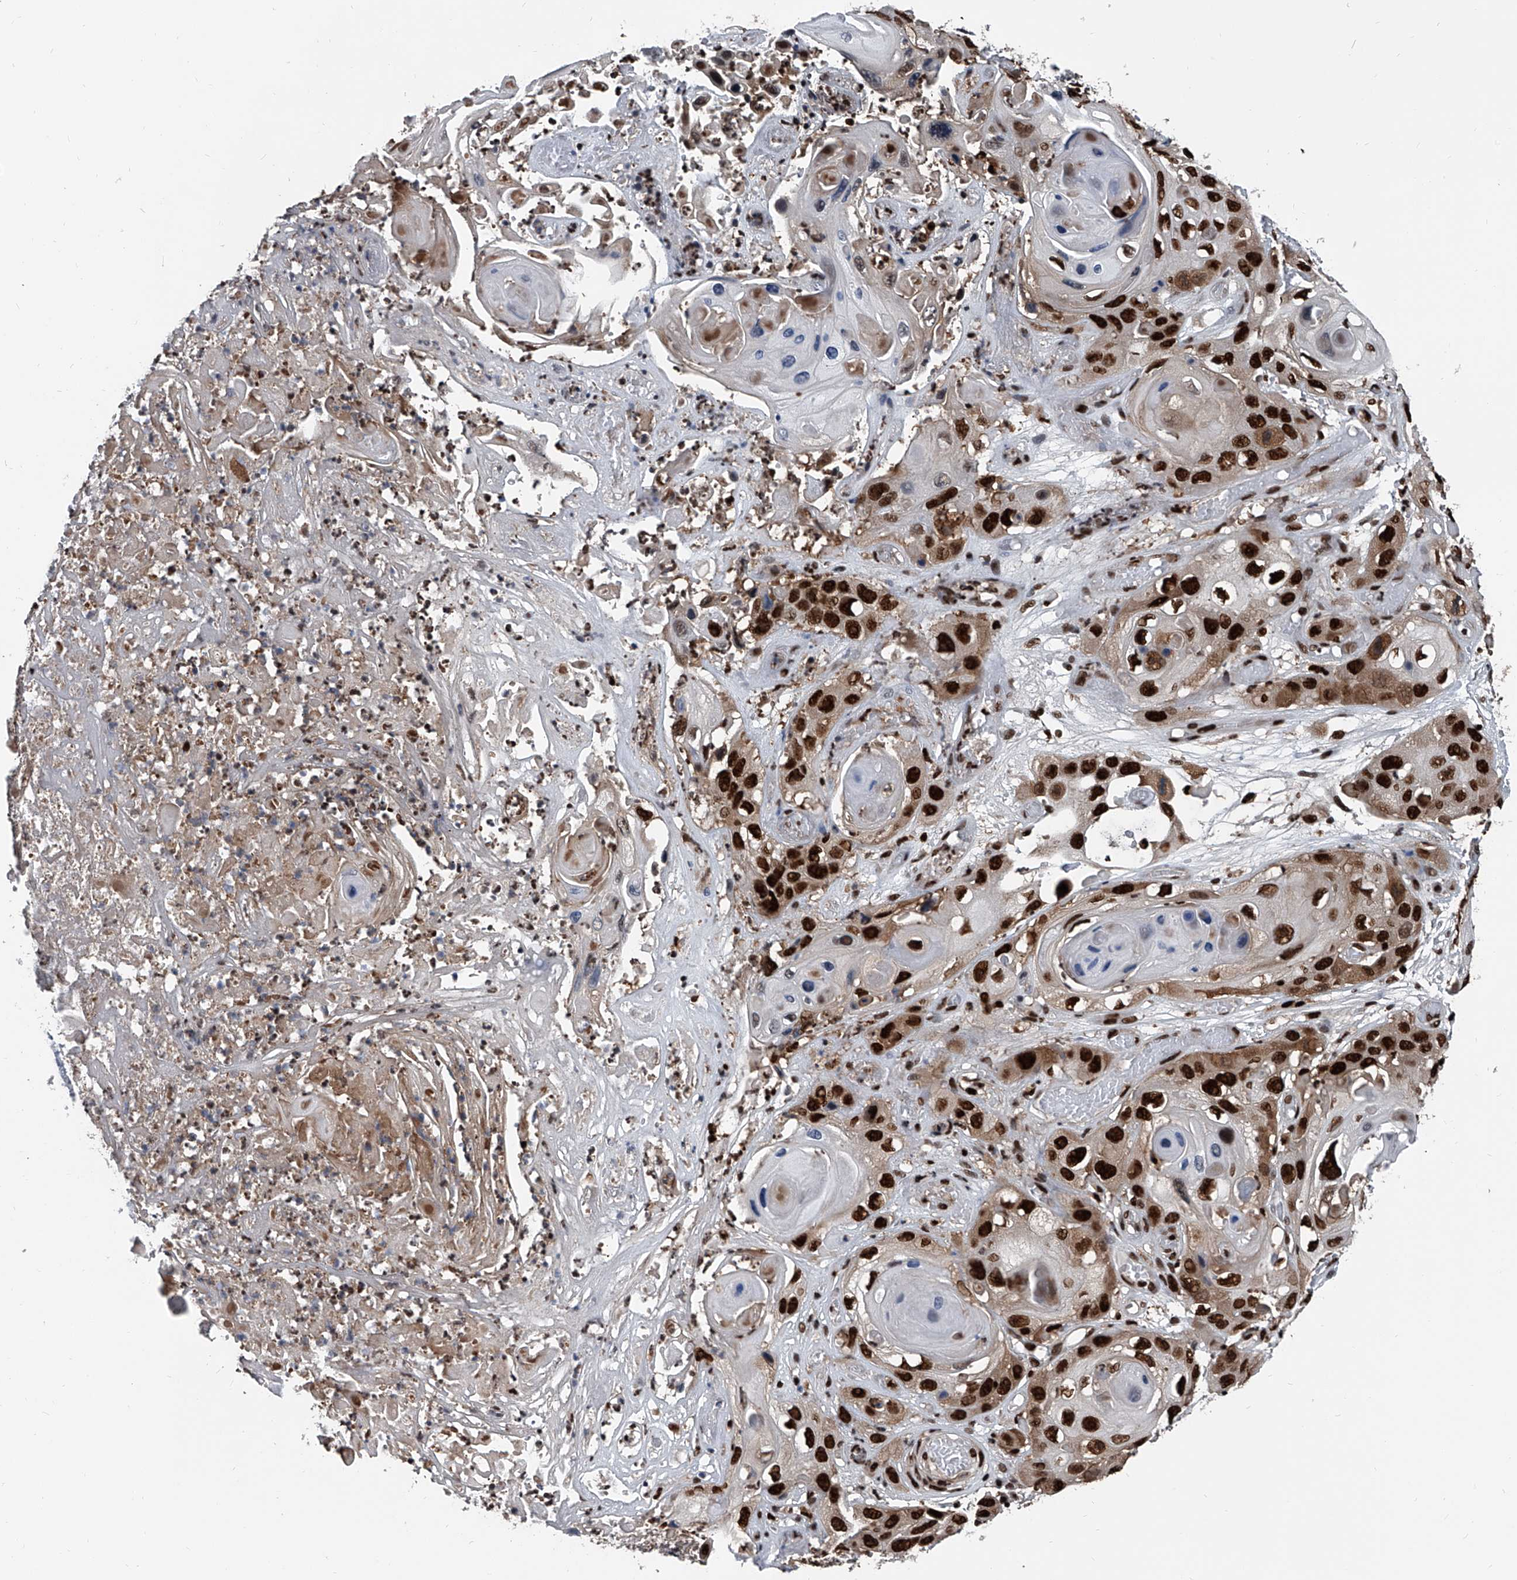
{"staining": {"intensity": "strong", "quantity": ">75%", "location": "cytoplasmic/membranous,nuclear"}, "tissue": "skin cancer", "cell_type": "Tumor cells", "image_type": "cancer", "snomed": [{"axis": "morphology", "description": "Squamous cell carcinoma, NOS"}, {"axis": "topography", "description": "Skin"}], "caption": "The image shows staining of skin squamous cell carcinoma, revealing strong cytoplasmic/membranous and nuclear protein expression (brown color) within tumor cells. (Brightfield microscopy of DAB IHC at high magnification).", "gene": "FKBP5", "patient": {"sex": "male", "age": 55}}